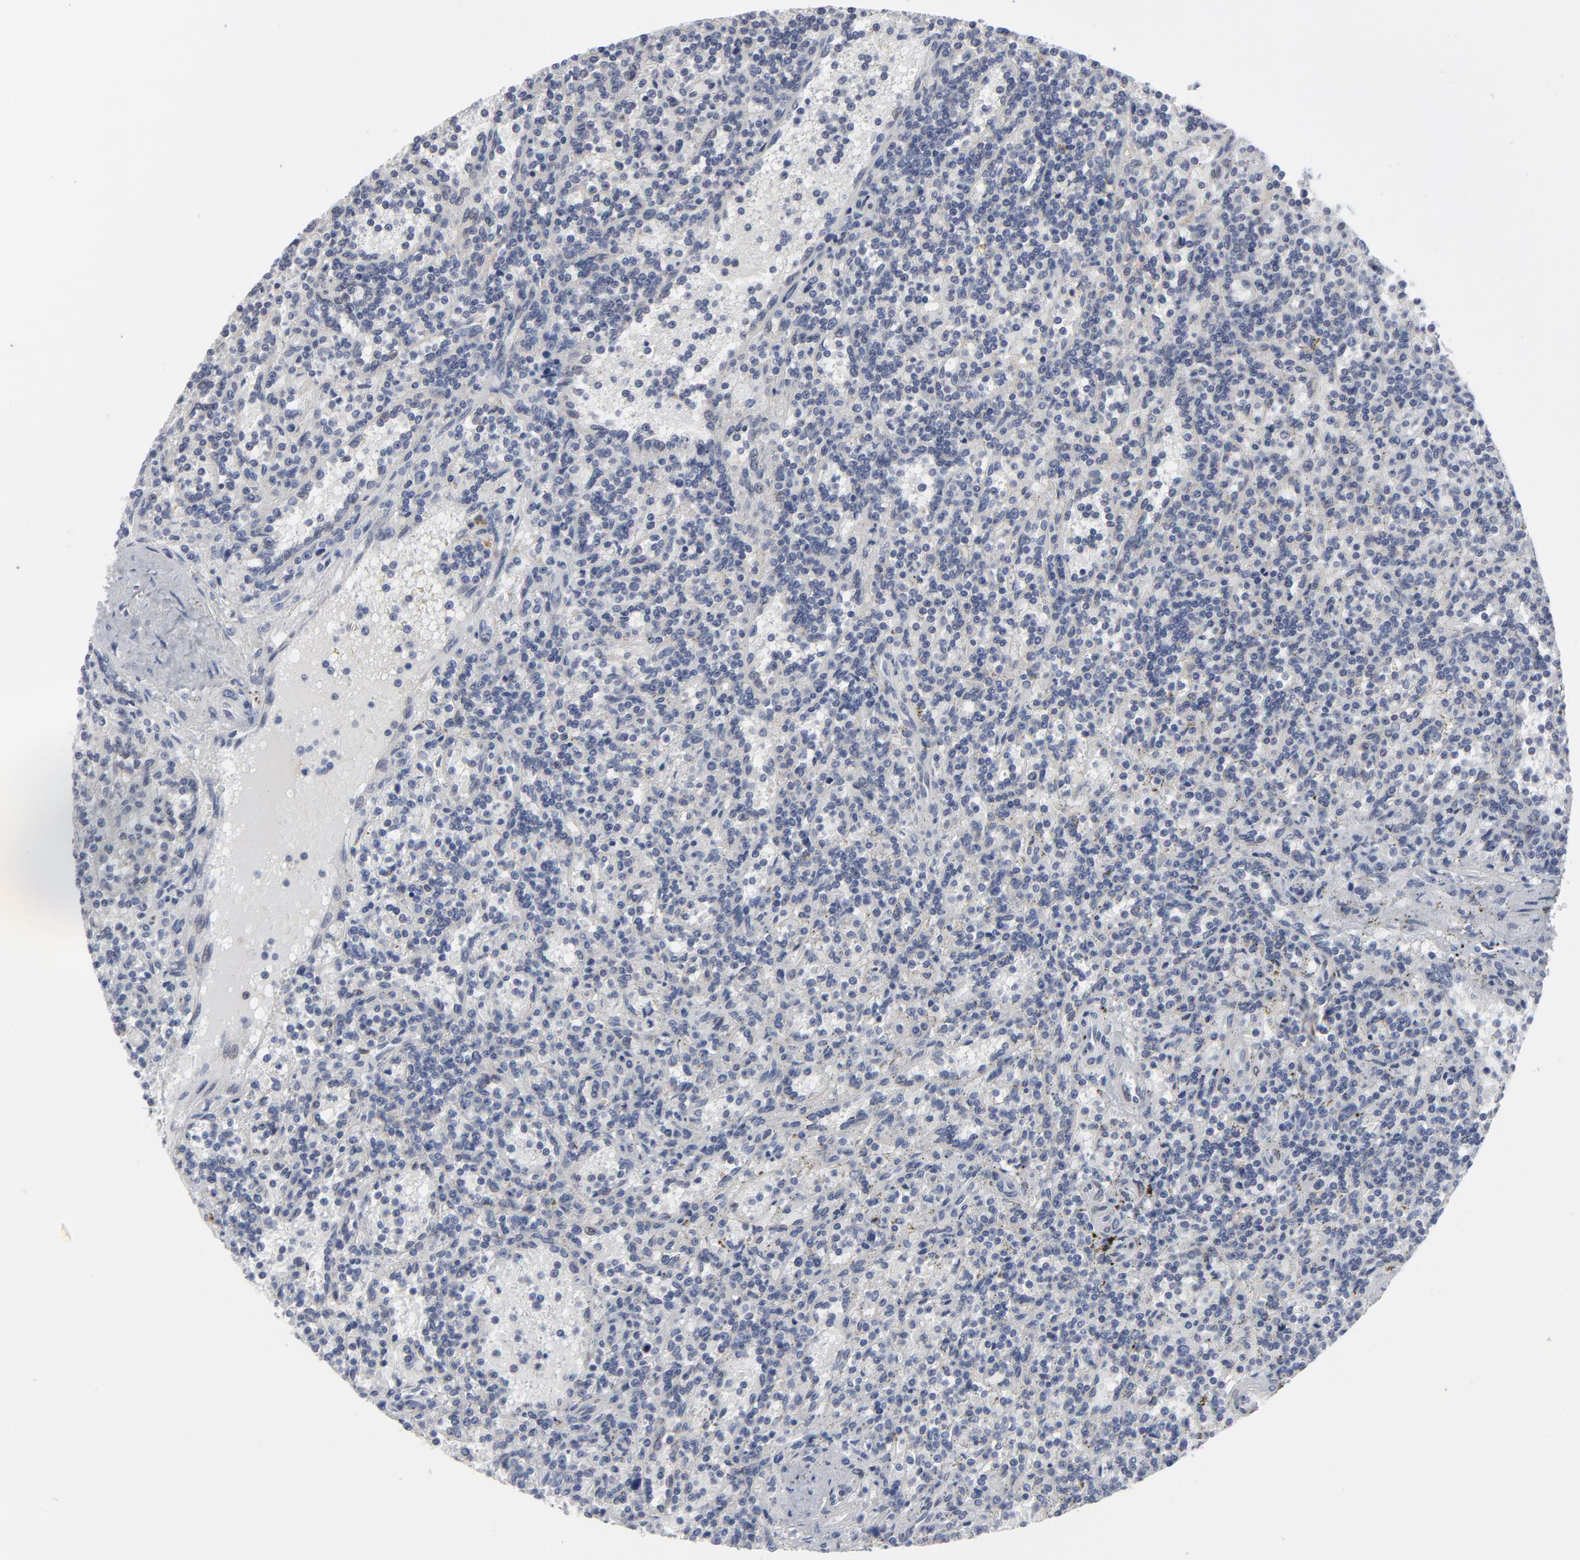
{"staining": {"intensity": "negative", "quantity": "none", "location": "none"}, "tissue": "lymphoma", "cell_type": "Tumor cells", "image_type": "cancer", "snomed": [{"axis": "morphology", "description": "Malignant lymphoma, non-Hodgkin's type, Low grade"}, {"axis": "topography", "description": "Spleen"}], "caption": "High magnification brightfield microscopy of malignant lymphoma, non-Hodgkin's type (low-grade) stained with DAB (3,3'-diaminobenzidine) (brown) and counterstained with hematoxylin (blue): tumor cells show no significant positivity.", "gene": "SYNE2", "patient": {"sex": "male", "age": 73}}